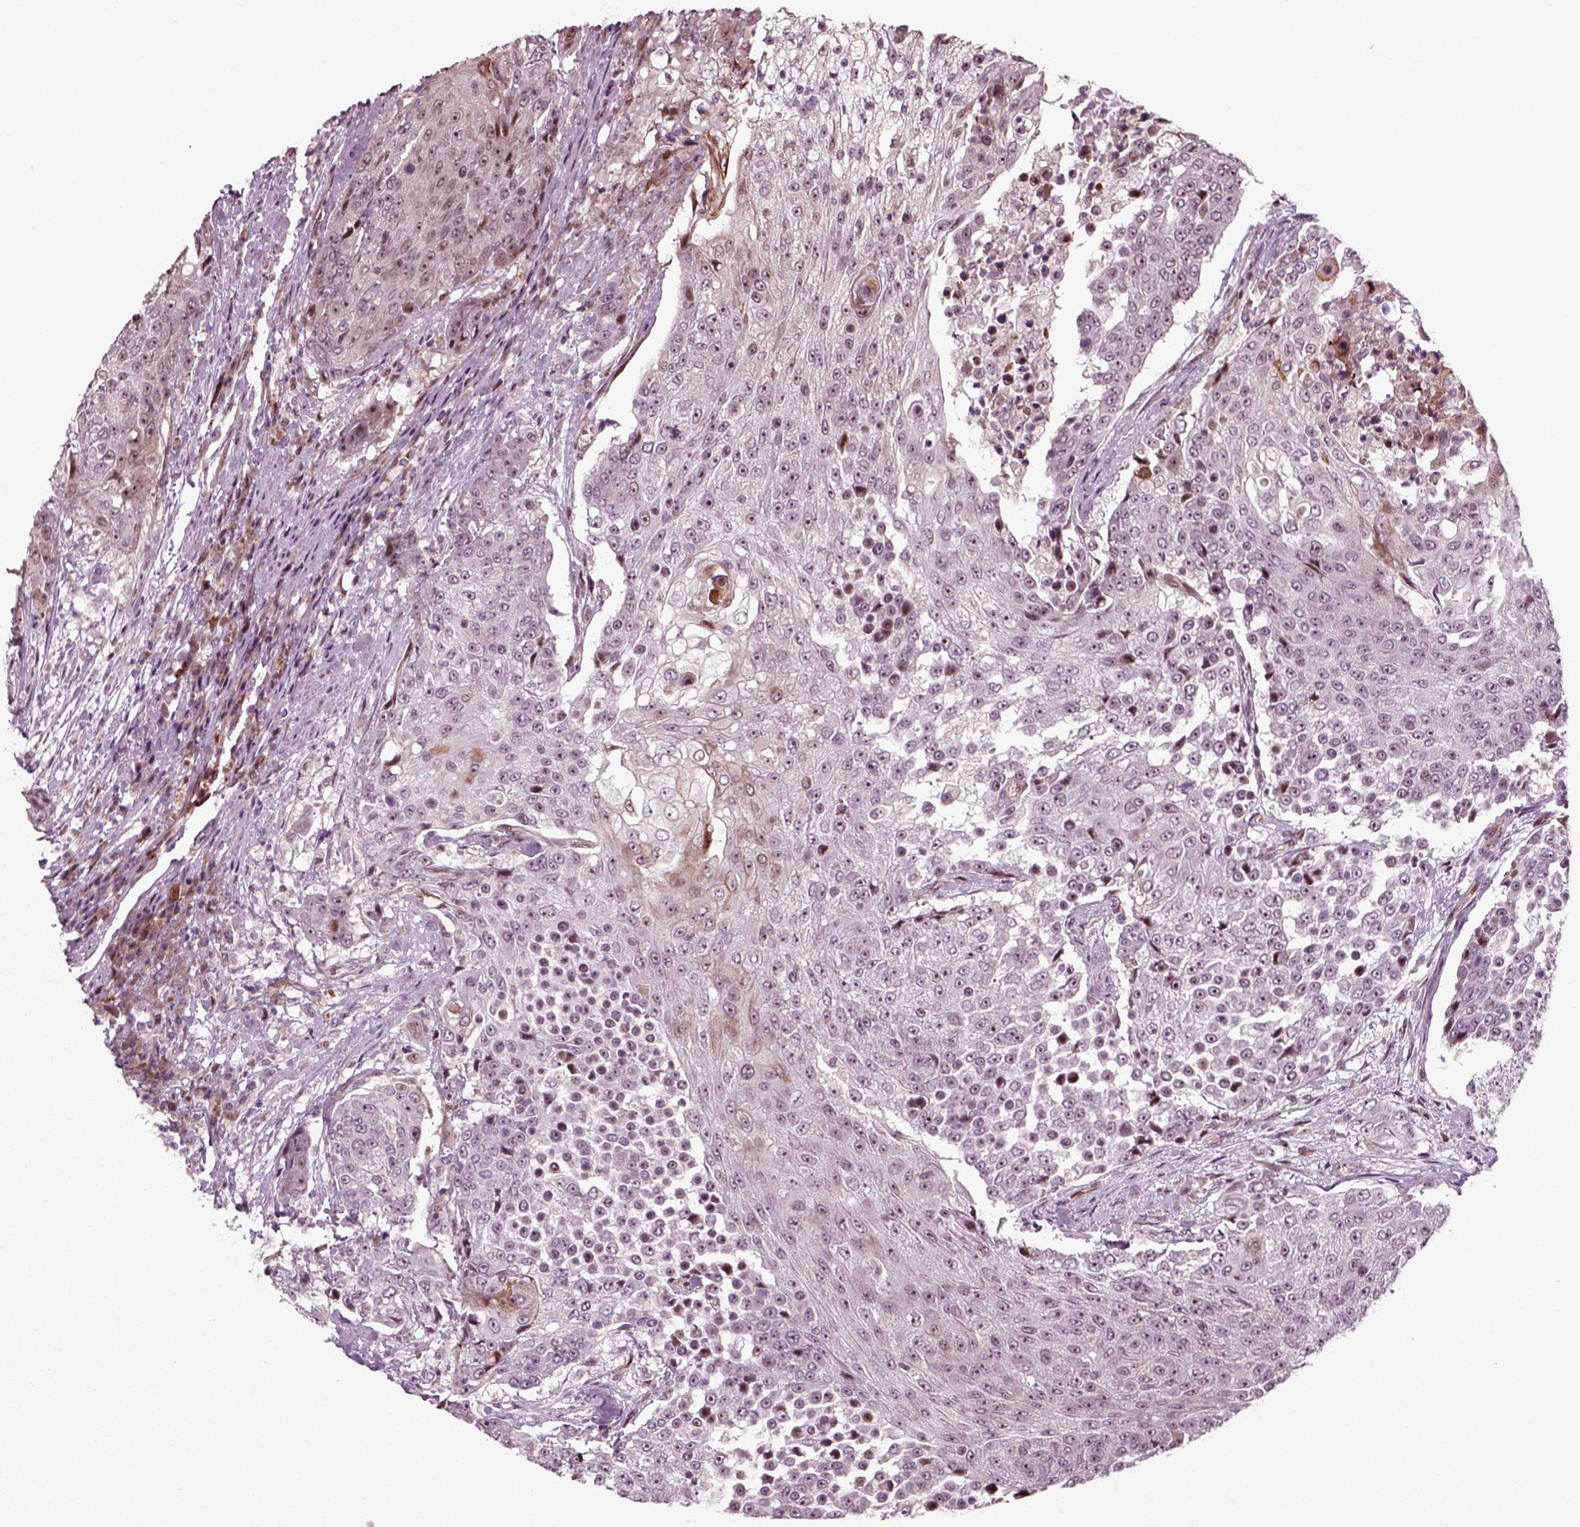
{"staining": {"intensity": "weak", "quantity": "<25%", "location": "nuclear"}, "tissue": "urothelial cancer", "cell_type": "Tumor cells", "image_type": "cancer", "snomed": [{"axis": "morphology", "description": "Urothelial carcinoma, High grade"}, {"axis": "topography", "description": "Urinary bladder"}], "caption": "An immunohistochemistry (IHC) photomicrograph of high-grade urothelial carcinoma is shown. There is no staining in tumor cells of high-grade urothelial carcinoma.", "gene": "CDC14A", "patient": {"sex": "female", "age": 63}}